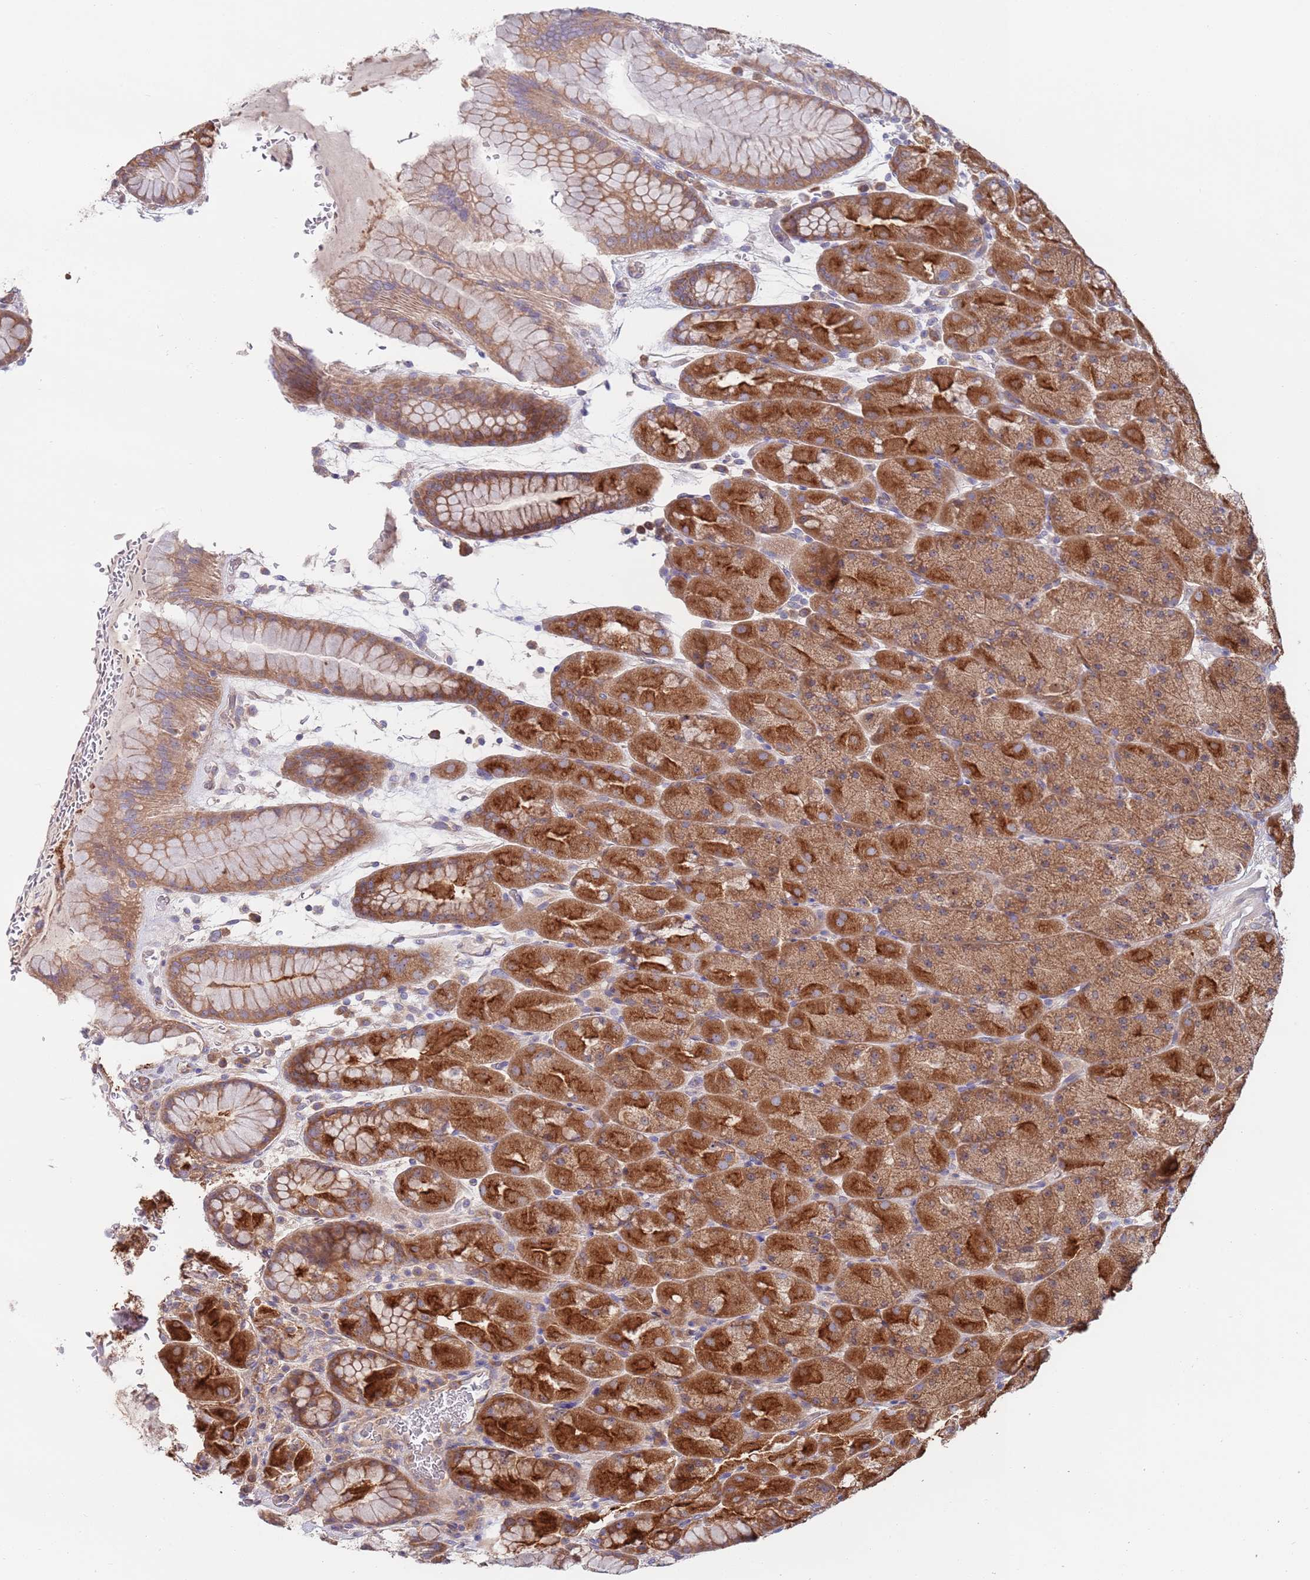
{"staining": {"intensity": "strong", "quantity": ">75%", "location": "cytoplasmic/membranous"}, "tissue": "stomach", "cell_type": "Glandular cells", "image_type": "normal", "snomed": [{"axis": "morphology", "description": "Normal tissue, NOS"}, {"axis": "topography", "description": "Stomach, upper"}, {"axis": "topography", "description": "Stomach, lower"}], "caption": "The histopathology image reveals staining of unremarkable stomach, revealing strong cytoplasmic/membranous protein staining (brown color) within glandular cells. (DAB IHC with brightfield microscopy, high magnification).", "gene": "EIF3F", "patient": {"sex": "male", "age": 67}}